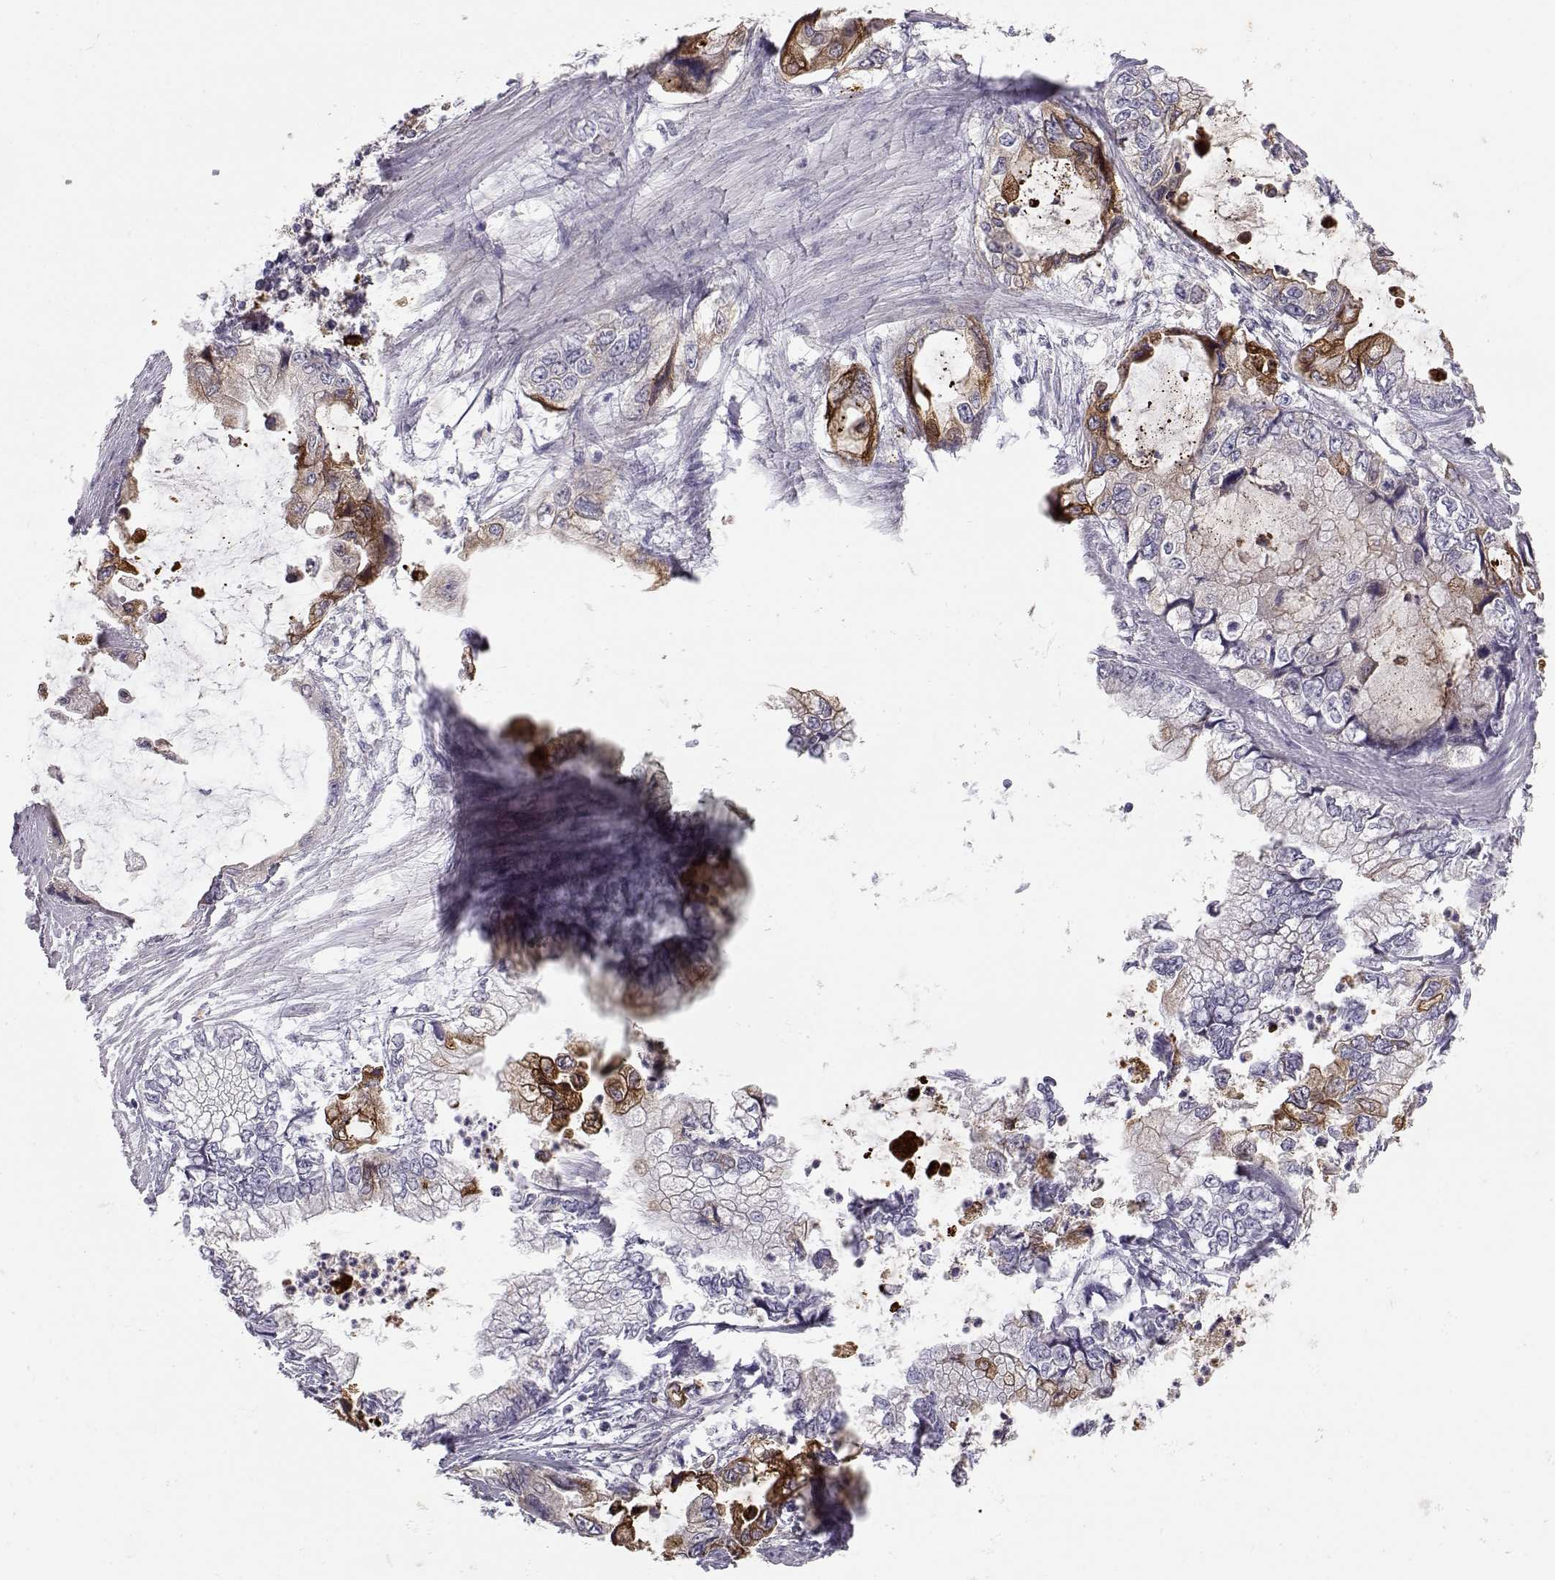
{"staining": {"intensity": "strong", "quantity": "<25%", "location": "cytoplasmic/membranous"}, "tissue": "stomach cancer", "cell_type": "Tumor cells", "image_type": "cancer", "snomed": [{"axis": "morphology", "description": "Adenocarcinoma, NOS"}, {"axis": "topography", "description": "Pancreas"}, {"axis": "topography", "description": "Stomach, upper"}, {"axis": "topography", "description": "Stomach"}], "caption": "Stomach cancer was stained to show a protein in brown. There is medium levels of strong cytoplasmic/membranous staining in approximately <25% of tumor cells. (IHC, brightfield microscopy, high magnification).", "gene": "LAMB3", "patient": {"sex": "male", "age": 77}}